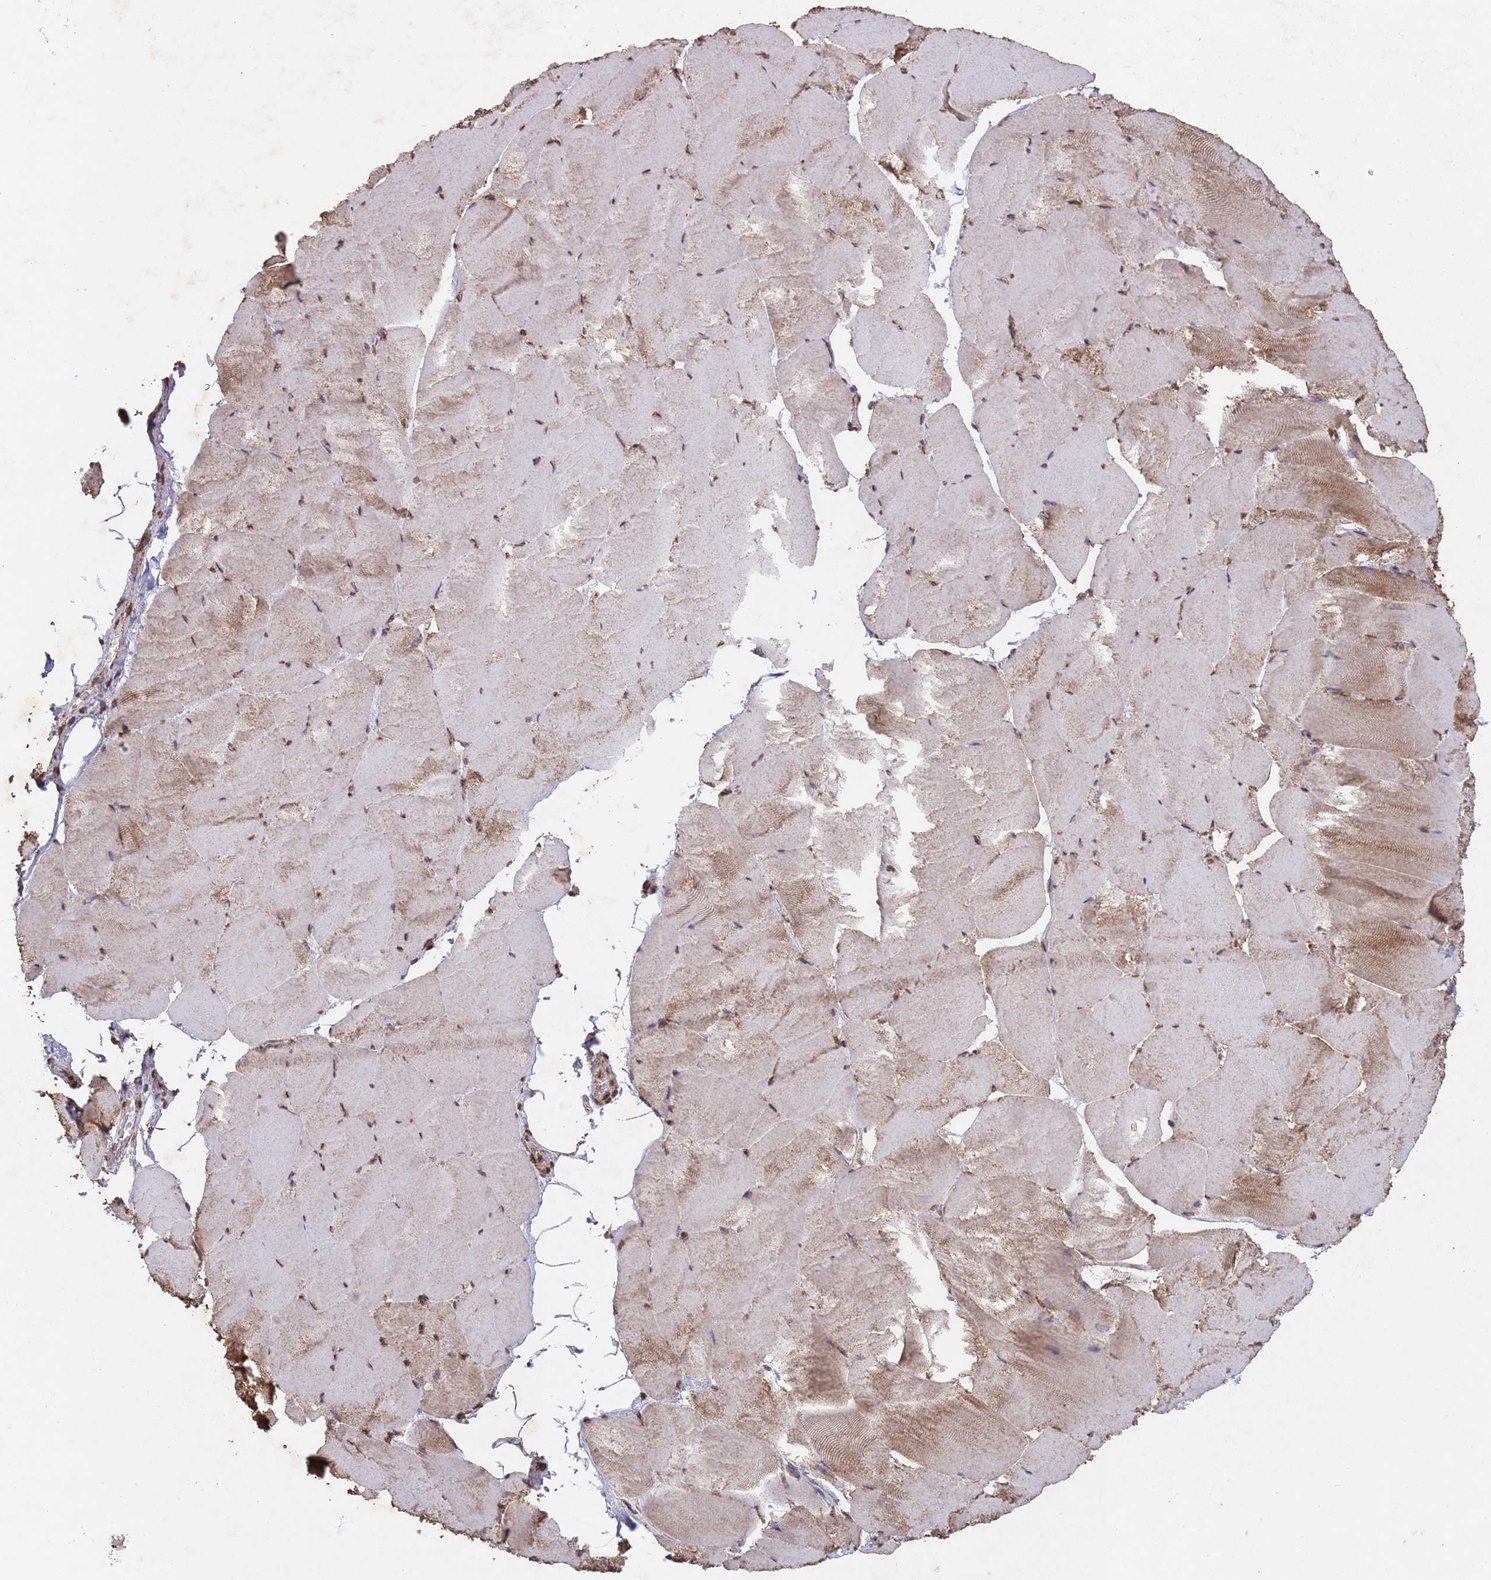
{"staining": {"intensity": "moderate", "quantity": ">75%", "location": "cytoplasmic/membranous,nuclear"}, "tissue": "skeletal muscle", "cell_type": "Myocytes", "image_type": "normal", "snomed": [{"axis": "morphology", "description": "Normal tissue, NOS"}, {"axis": "topography", "description": "Skeletal muscle"}], "caption": "This is a photomicrograph of immunohistochemistry staining of unremarkable skeletal muscle, which shows moderate staining in the cytoplasmic/membranous,nuclear of myocytes.", "gene": "HDAC10", "patient": {"sex": "female", "age": 64}}